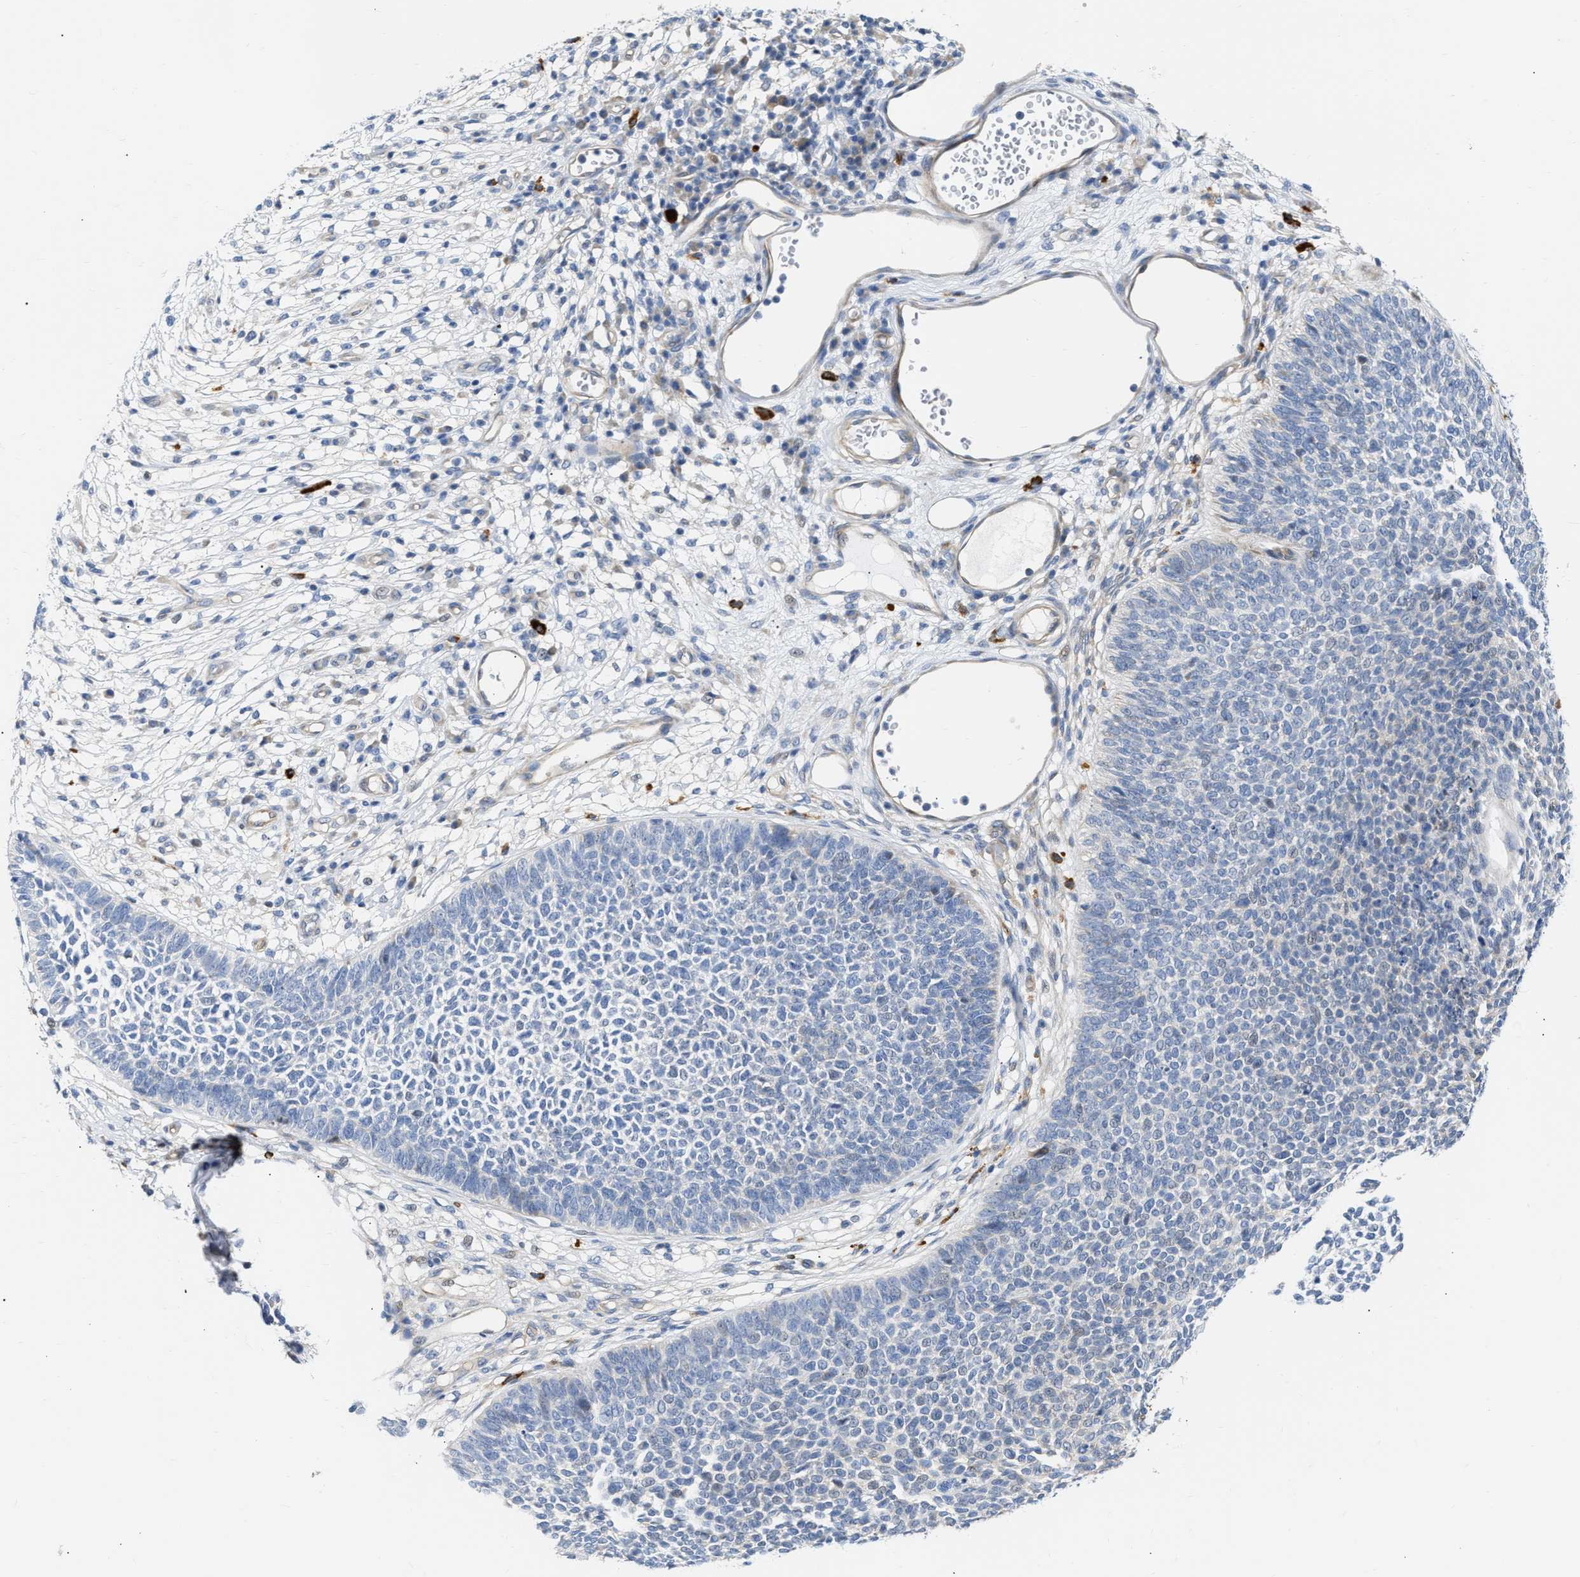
{"staining": {"intensity": "negative", "quantity": "none", "location": "none"}, "tissue": "skin cancer", "cell_type": "Tumor cells", "image_type": "cancer", "snomed": [{"axis": "morphology", "description": "Basal cell carcinoma"}, {"axis": "topography", "description": "Skin"}], "caption": "A micrograph of skin cancer (basal cell carcinoma) stained for a protein displays no brown staining in tumor cells.", "gene": "FHL1", "patient": {"sex": "female", "age": 84}}